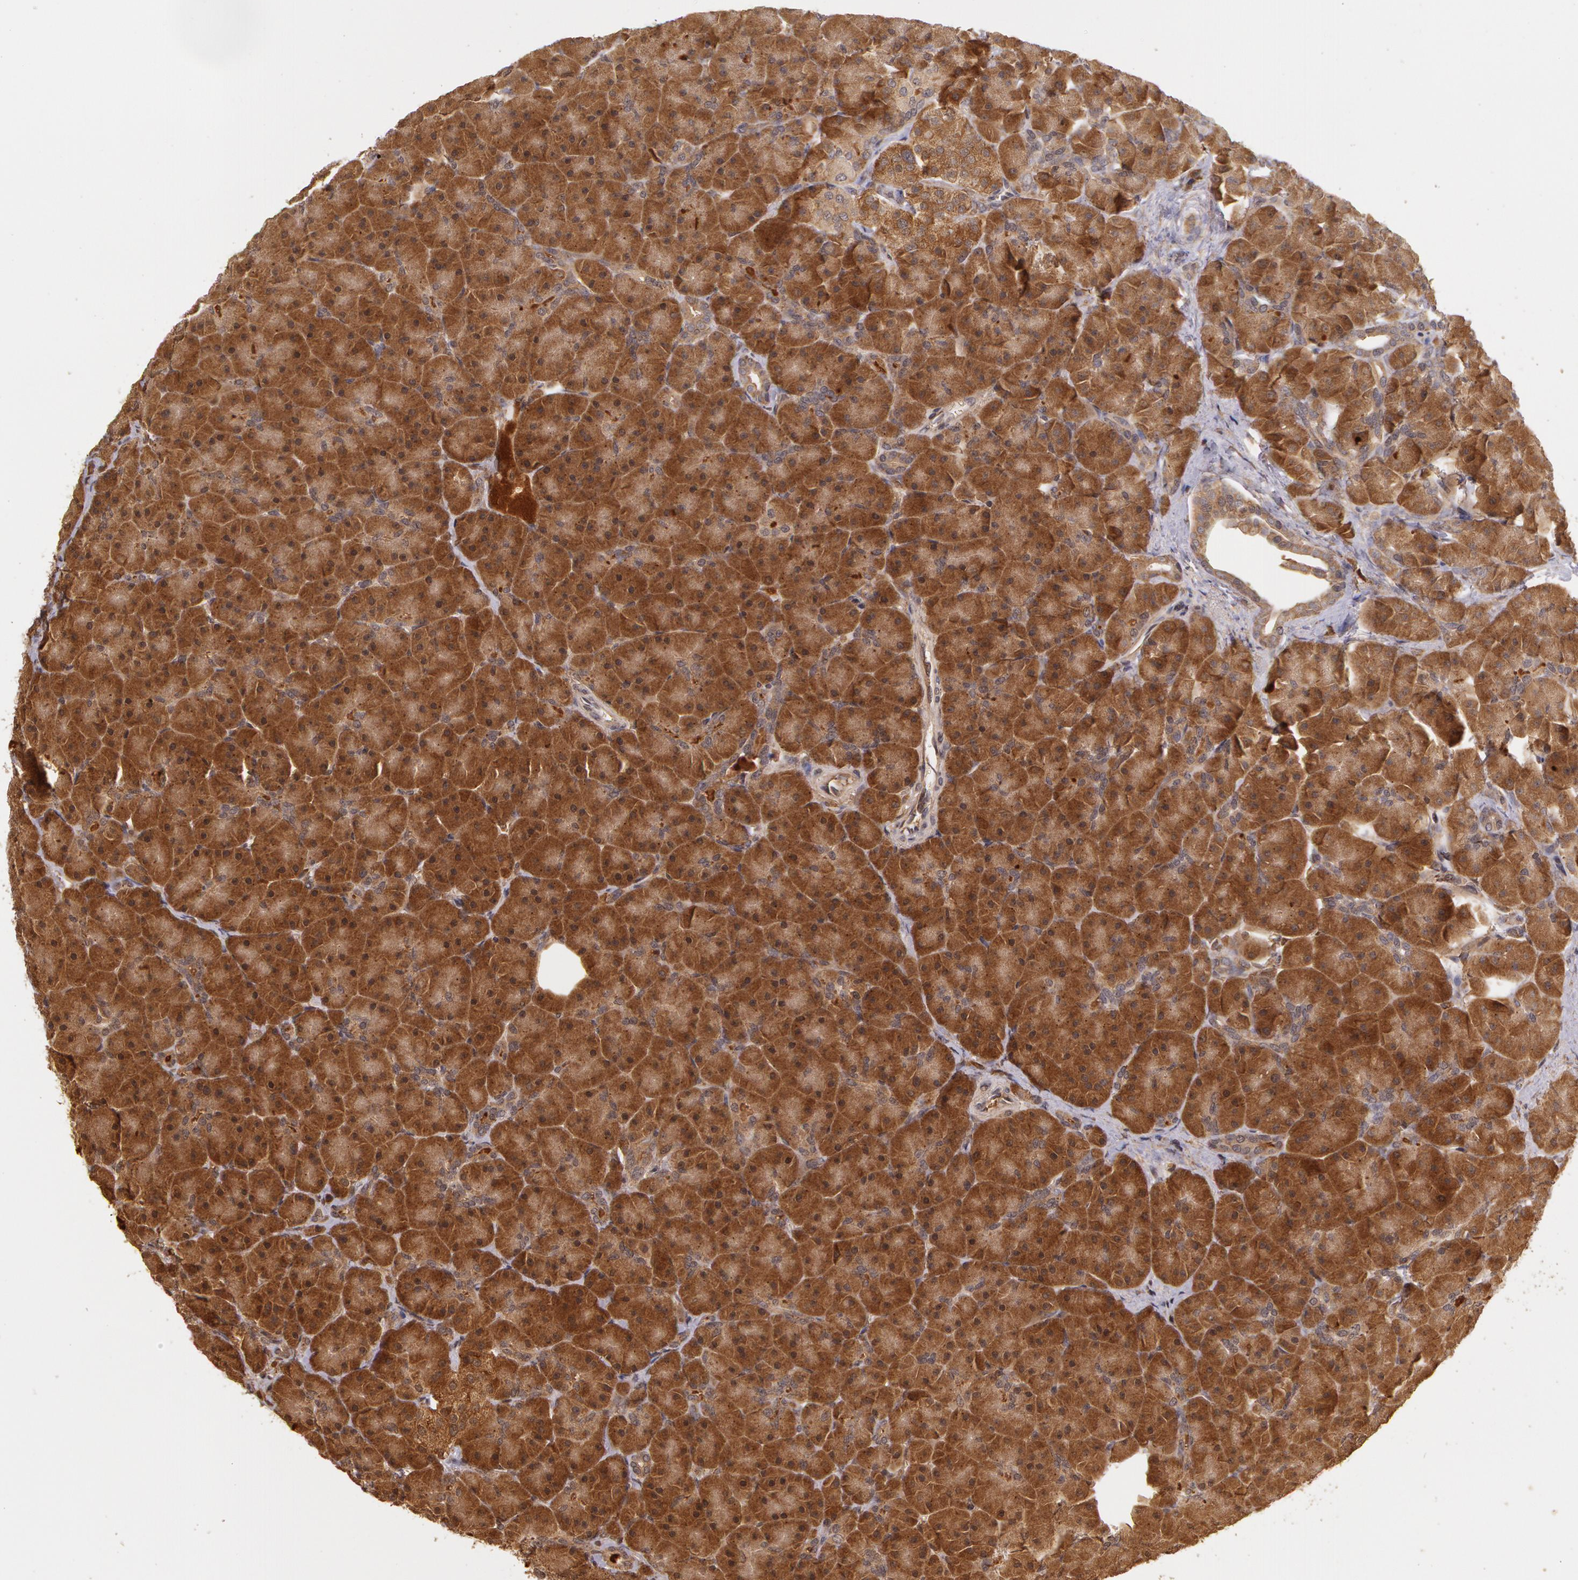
{"staining": {"intensity": "strong", "quantity": ">75%", "location": "cytoplasmic/membranous"}, "tissue": "pancreas", "cell_type": "Exocrine glandular cells", "image_type": "normal", "snomed": [{"axis": "morphology", "description": "Normal tissue, NOS"}, {"axis": "topography", "description": "Pancreas"}], "caption": "Protein expression by IHC reveals strong cytoplasmic/membranous positivity in approximately >75% of exocrine glandular cells in unremarkable pancreas. The staining was performed using DAB (3,3'-diaminobenzidine), with brown indicating positive protein expression. Nuclei are stained blue with hematoxylin.", "gene": "ASCC2", "patient": {"sex": "male", "age": 66}}